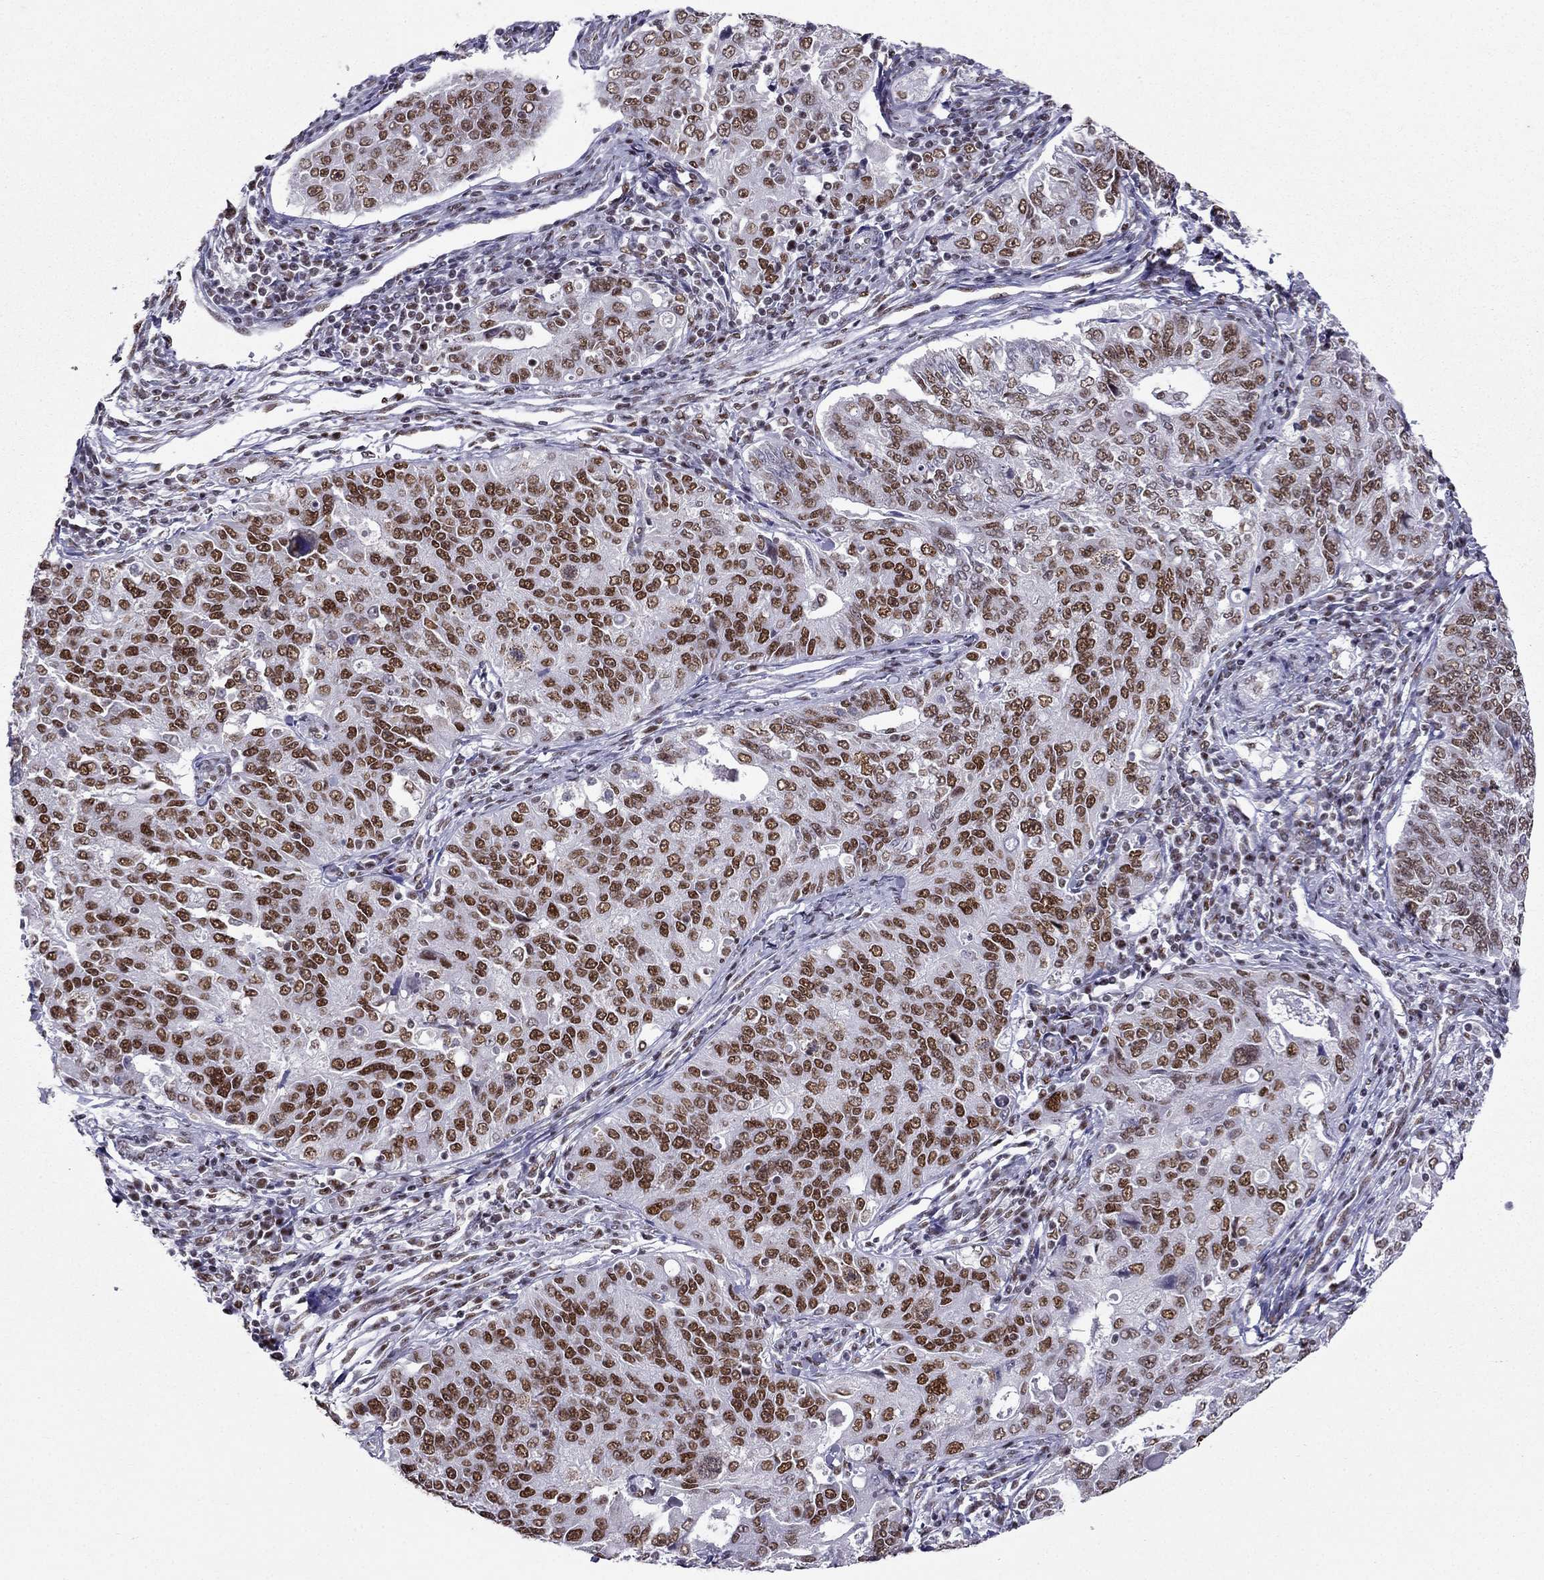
{"staining": {"intensity": "strong", "quantity": "25%-75%", "location": "nuclear"}, "tissue": "endometrial cancer", "cell_type": "Tumor cells", "image_type": "cancer", "snomed": [{"axis": "morphology", "description": "Adenocarcinoma, NOS"}, {"axis": "topography", "description": "Endometrium"}], "caption": "This image shows immunohistochemistry staining of endometrial adenocarcinoma, with high strong nuclear staining in approximately 25%-75% of tumor cells.", "gene": "ZNF420", "patient": {"sex": "female", "age": 43}}